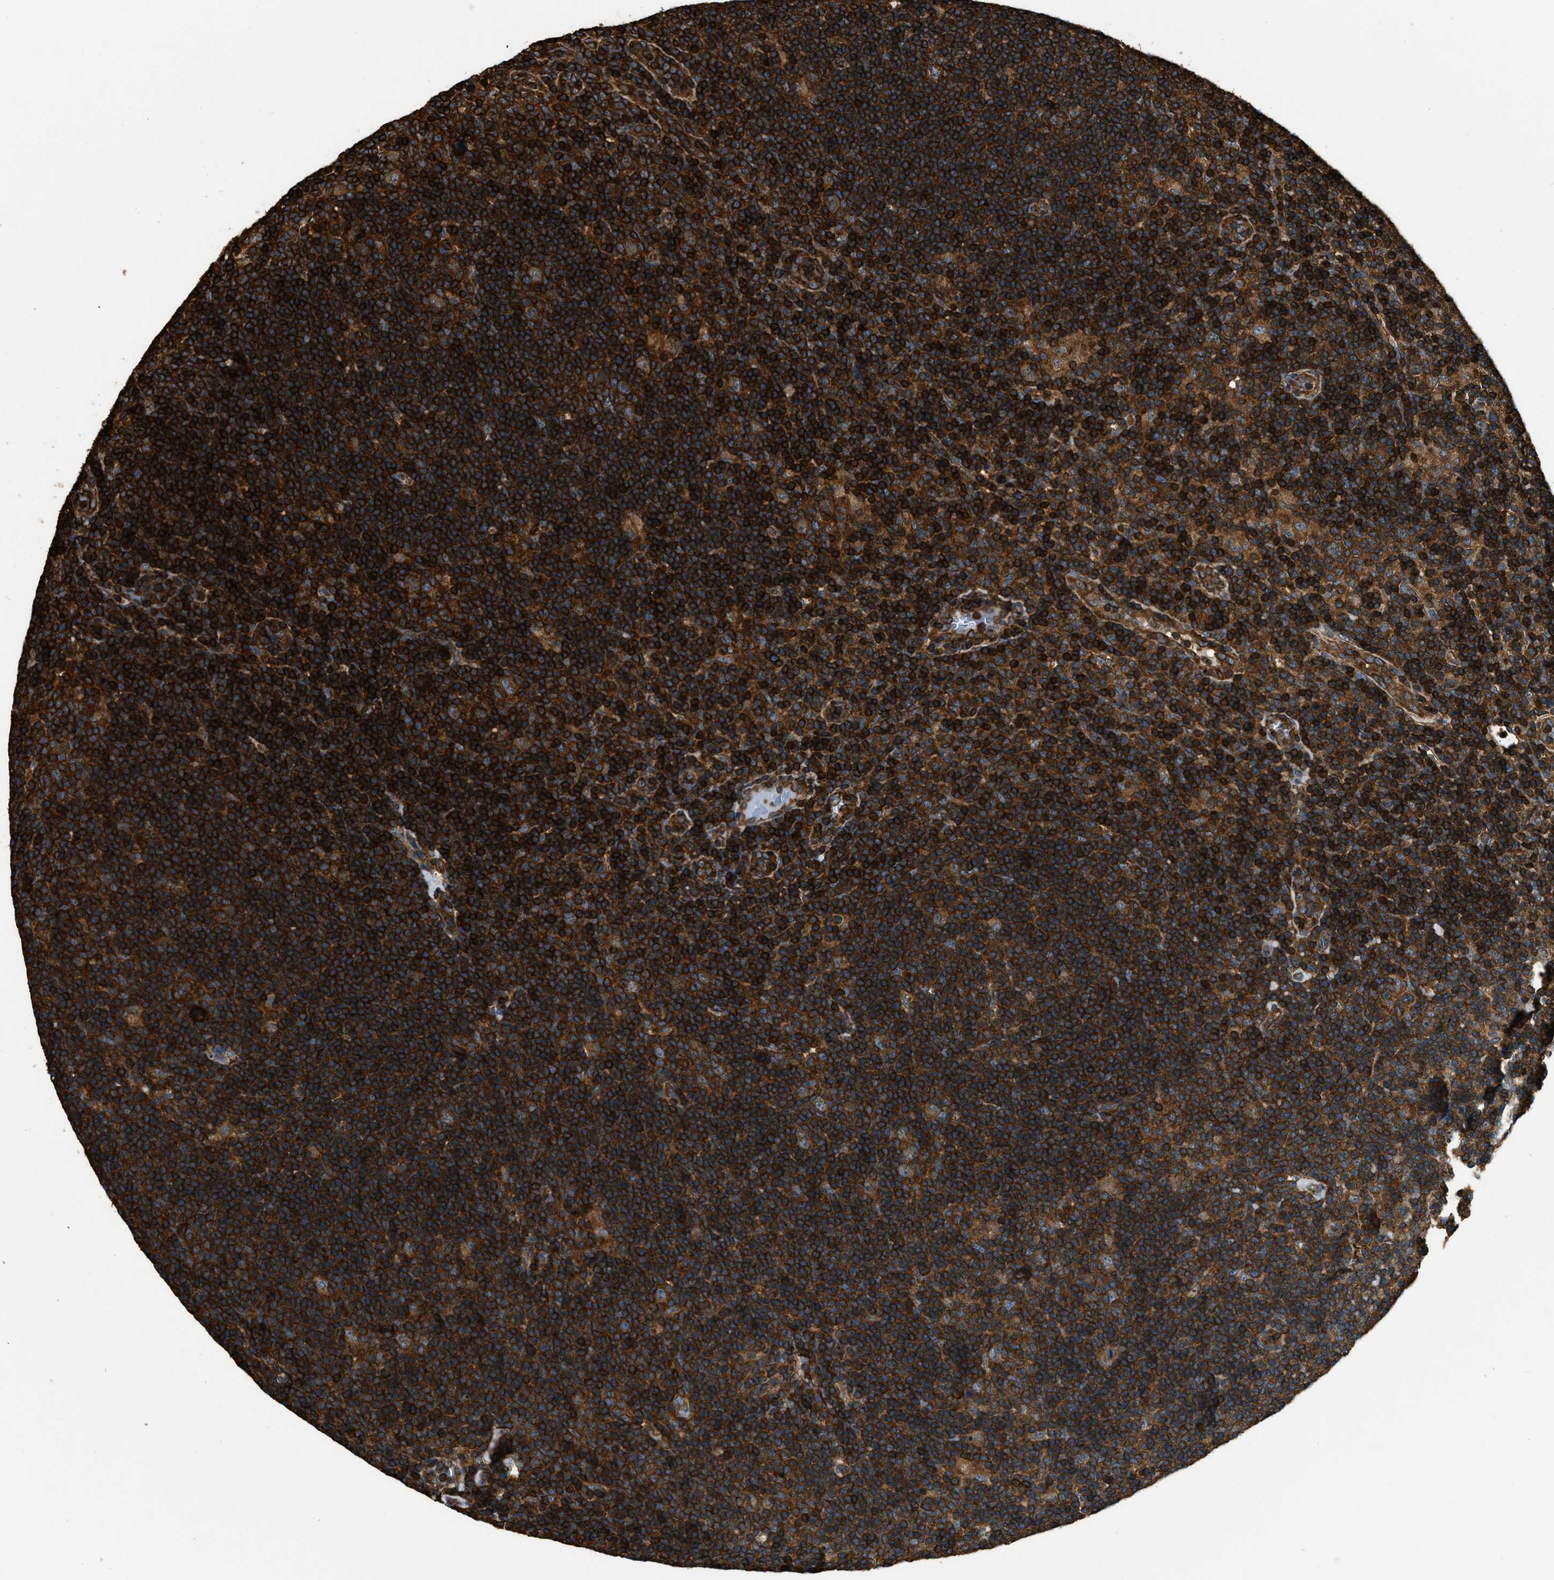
{"staining": {"intensity": "moderate", "quantity": ">75%", "location": "cytoplasmic/membranous"}, "tissue": "lymphoma", "cell_type": "Tumor cells", "image_type": "cancer", "snomed": [{"axis": "morphology", "description": "Hodgkin's disease, NOS"}, {"axis": "topography", "description": "Lymph node"}], "caption": "The histopathology image displays a brown stain indicating the presence of a protein in the cytoplasmic/membranous of tumor cells in Hodgkin's disease.", "gene": "YARS1", "patient": {"sex": "female", "age": 57}}